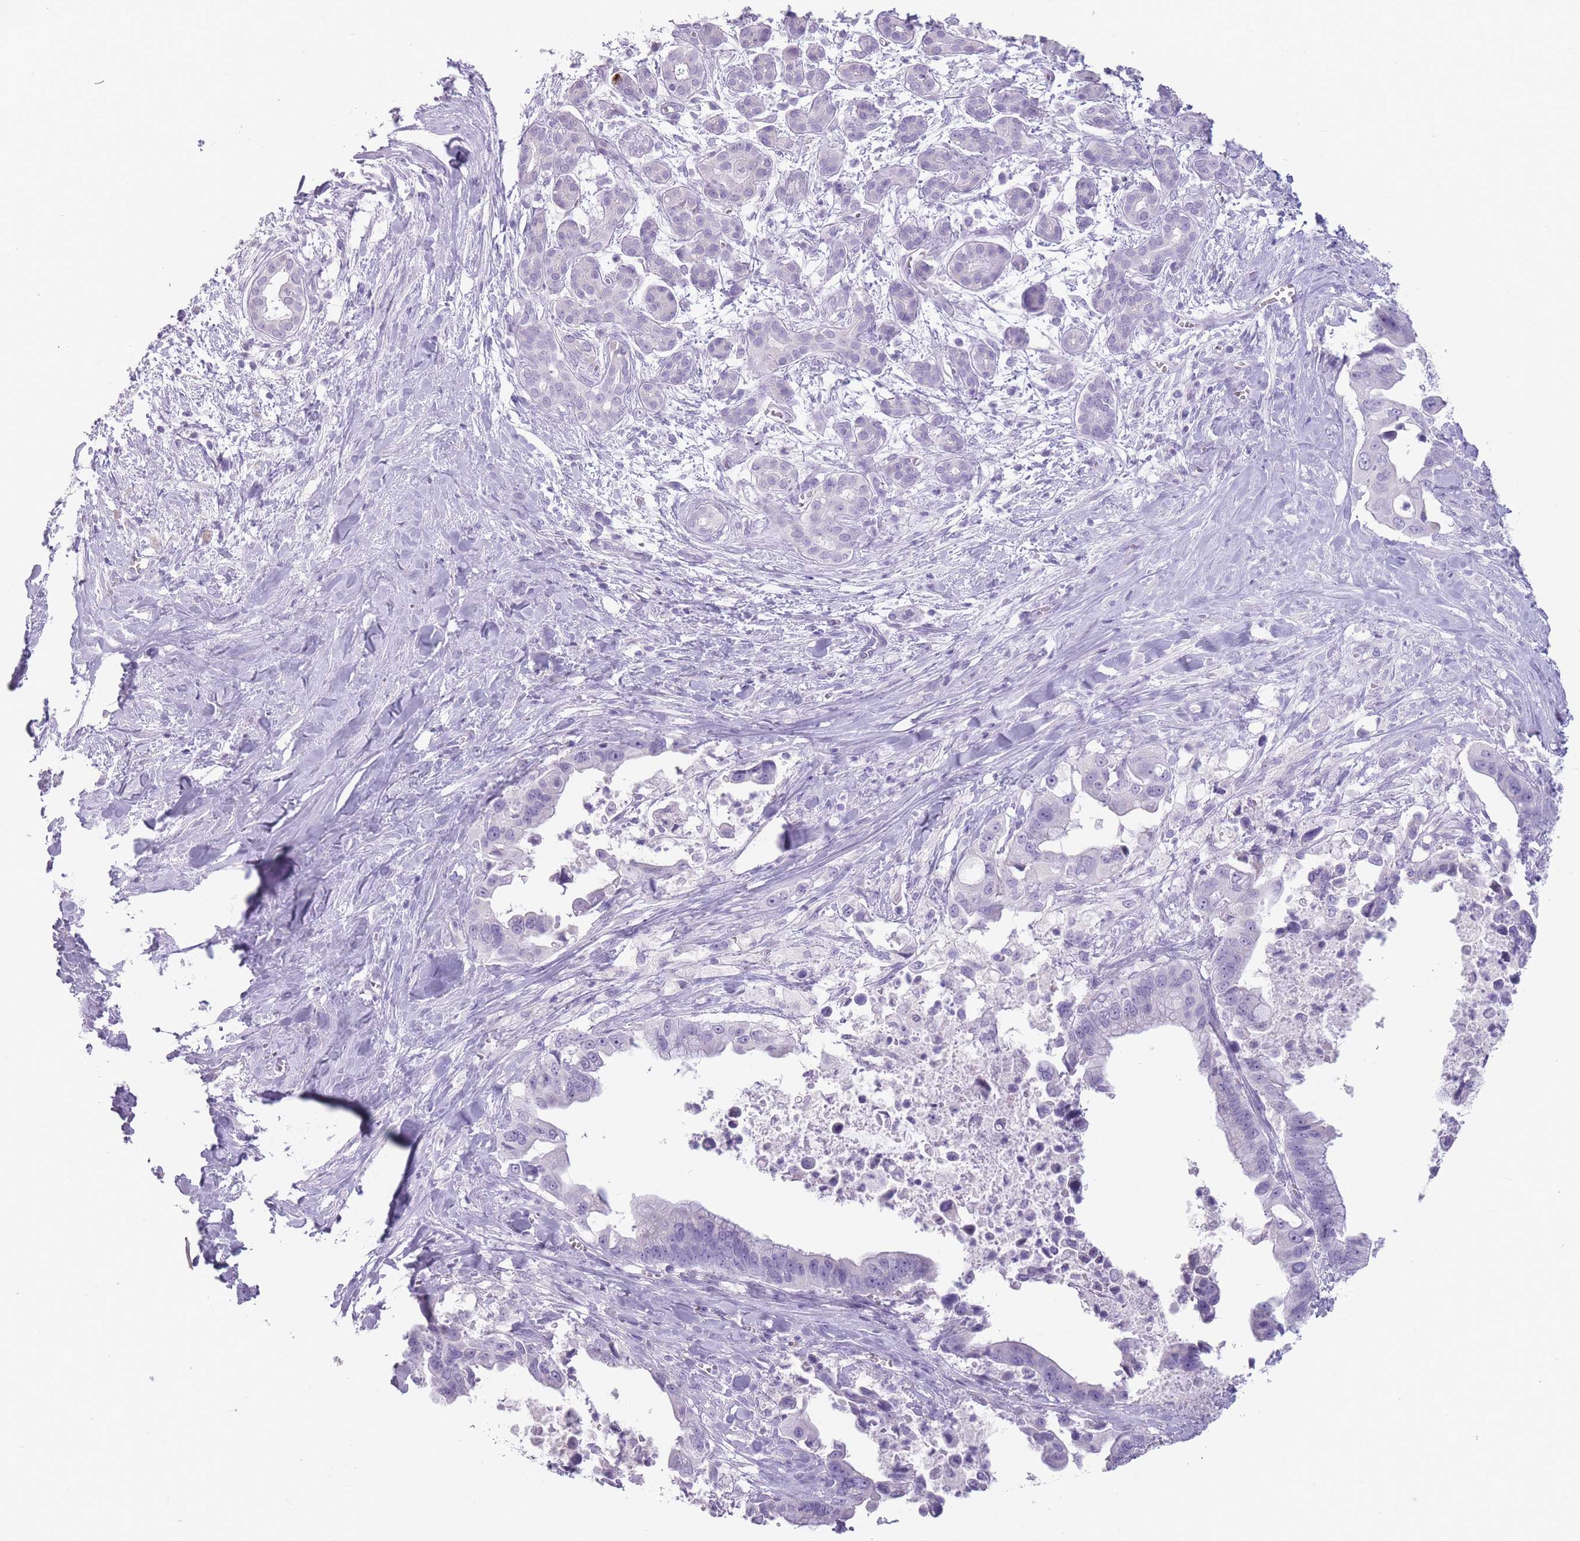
{"staining": {"intensity": "negative", "quantity": "none", "location": "none"}, "tissue": "pancreatic cancer", "cell_type": "Tumor cells", "image_type": "cancer", "snomed": [{"axis": "morphology", "description": "Adenocarcinoma, NOS"}, {"axis": "topography", "description": "Pancreas"}], "caption": "Adenocarcinoma (pancreatic) stained for a protein using IHC exhibits no expression tumor cells.", "gene": "CCNO", "patient": {"sex": "male", "age": 61}}